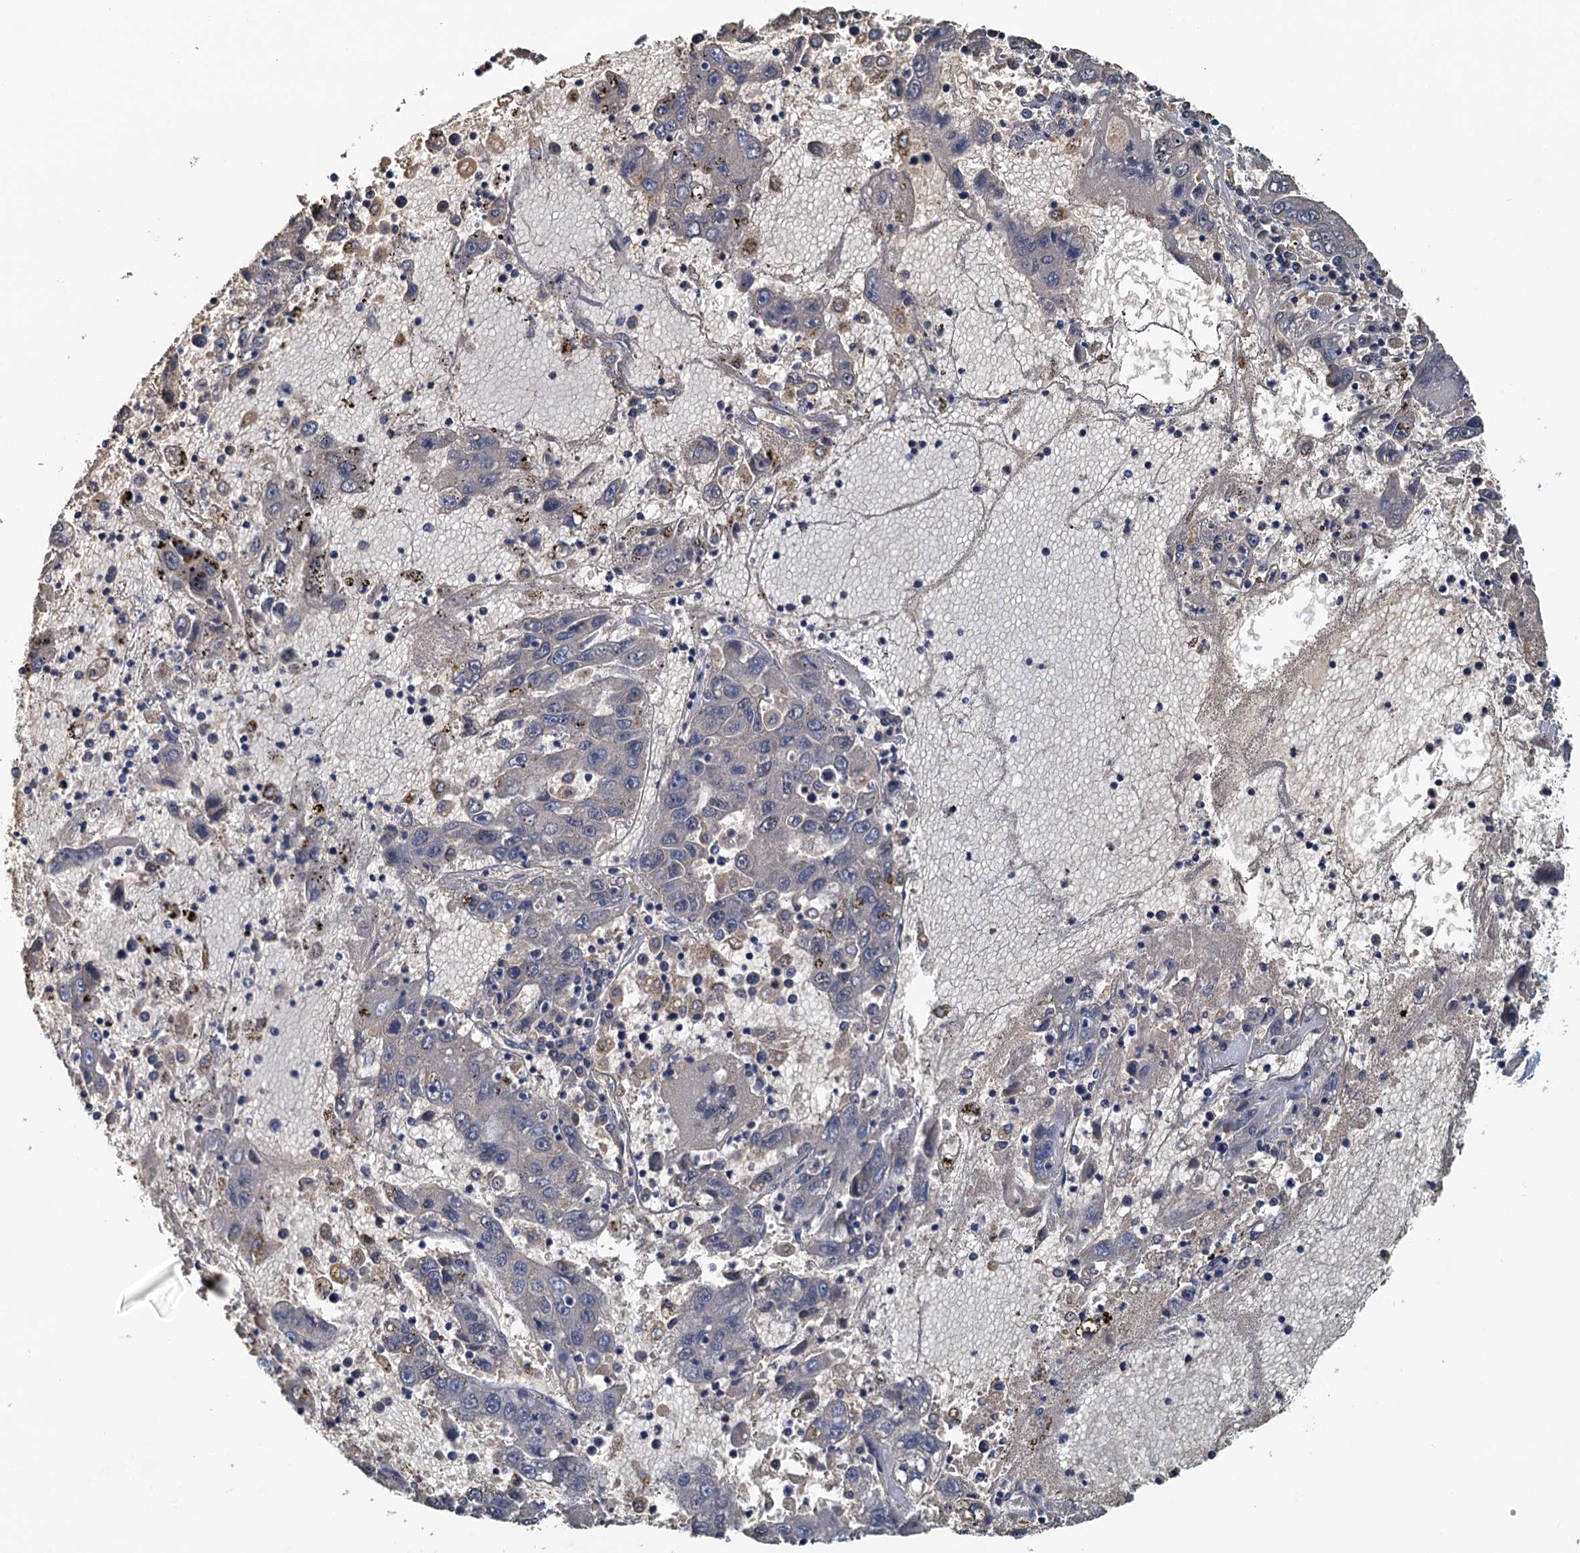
{"staining": {"intensity": "negative", "quantity": "none", "location": "none"}, "tissue": "liver cancer", "cell_type": "Tumor cells", "image_type": "cancer", "snomed": [{"axis": "morphology", "description": "Carcinoma, Hepatocellular, NOS"}, {"axis": "topography", "description": "Liver"}], "caption": "Hepatocellular carcinoma (liver) was stained to show a protein in brown. There is no significant positivity in tumor cells. (Stains: DAB (3,3'-diaminobenzidine) immunohistochemistry with hematoxylin counter stain, Microscopy: brightfield microscopy at high magnification).", "gene": "UBL7", "patient": {"sex": "male", "age": 49}}